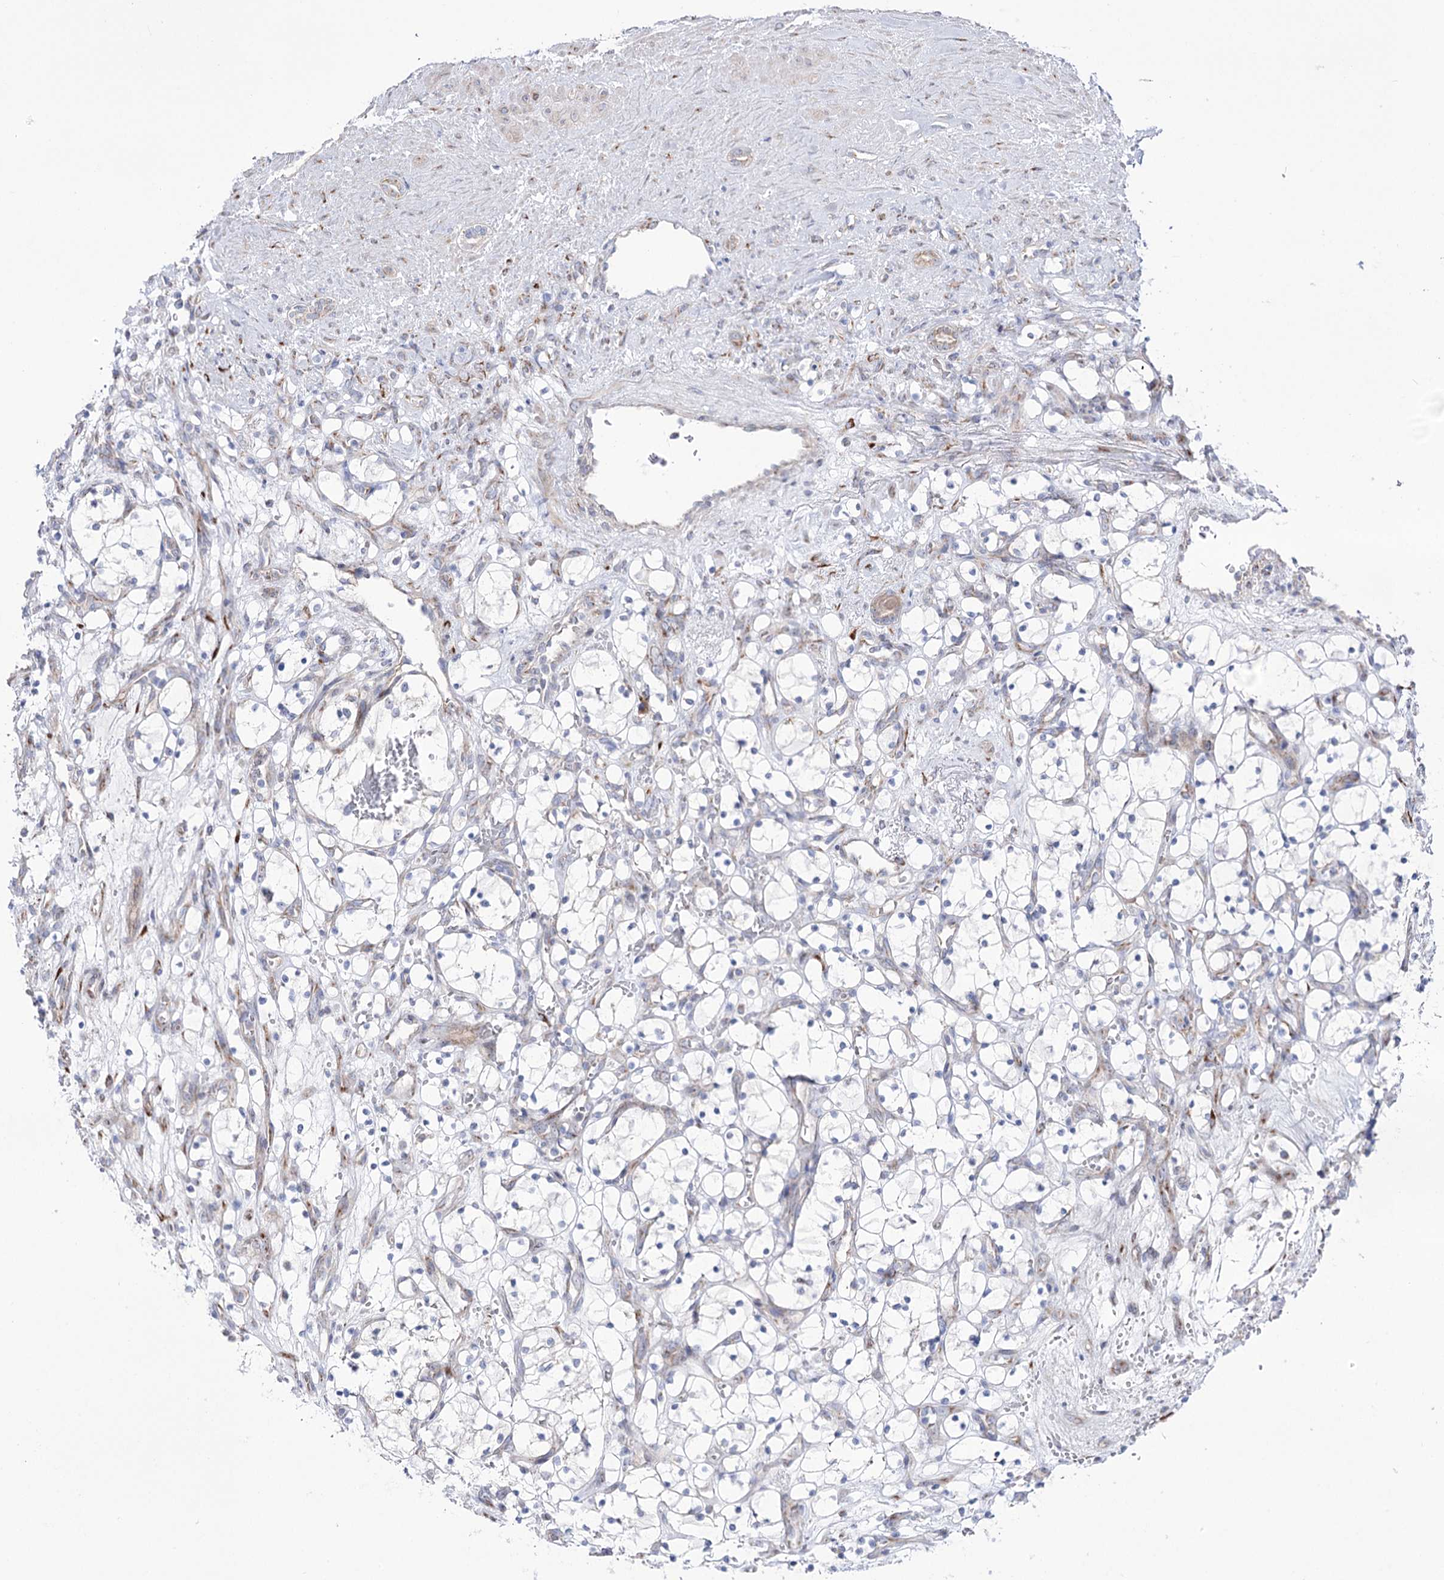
{"staining": {"intensity": "negative", "quantity": "none", "location": "none"}, "tissue": "renal cancer", "cell_type": "Tumor cells", "image_type": "cancer", "snomed": [{"axis": "morphology", "description": "Adenocarcinoma, NOS"}, {"axis": "topography", "description": "Kidney"}], "caption": "Adenocarcinoma (renal) stained for a protein using IHC demonstrates no positivity tumor cells.", "gene": "METTL5", "patient": {"sex": "female", "age": 69}}